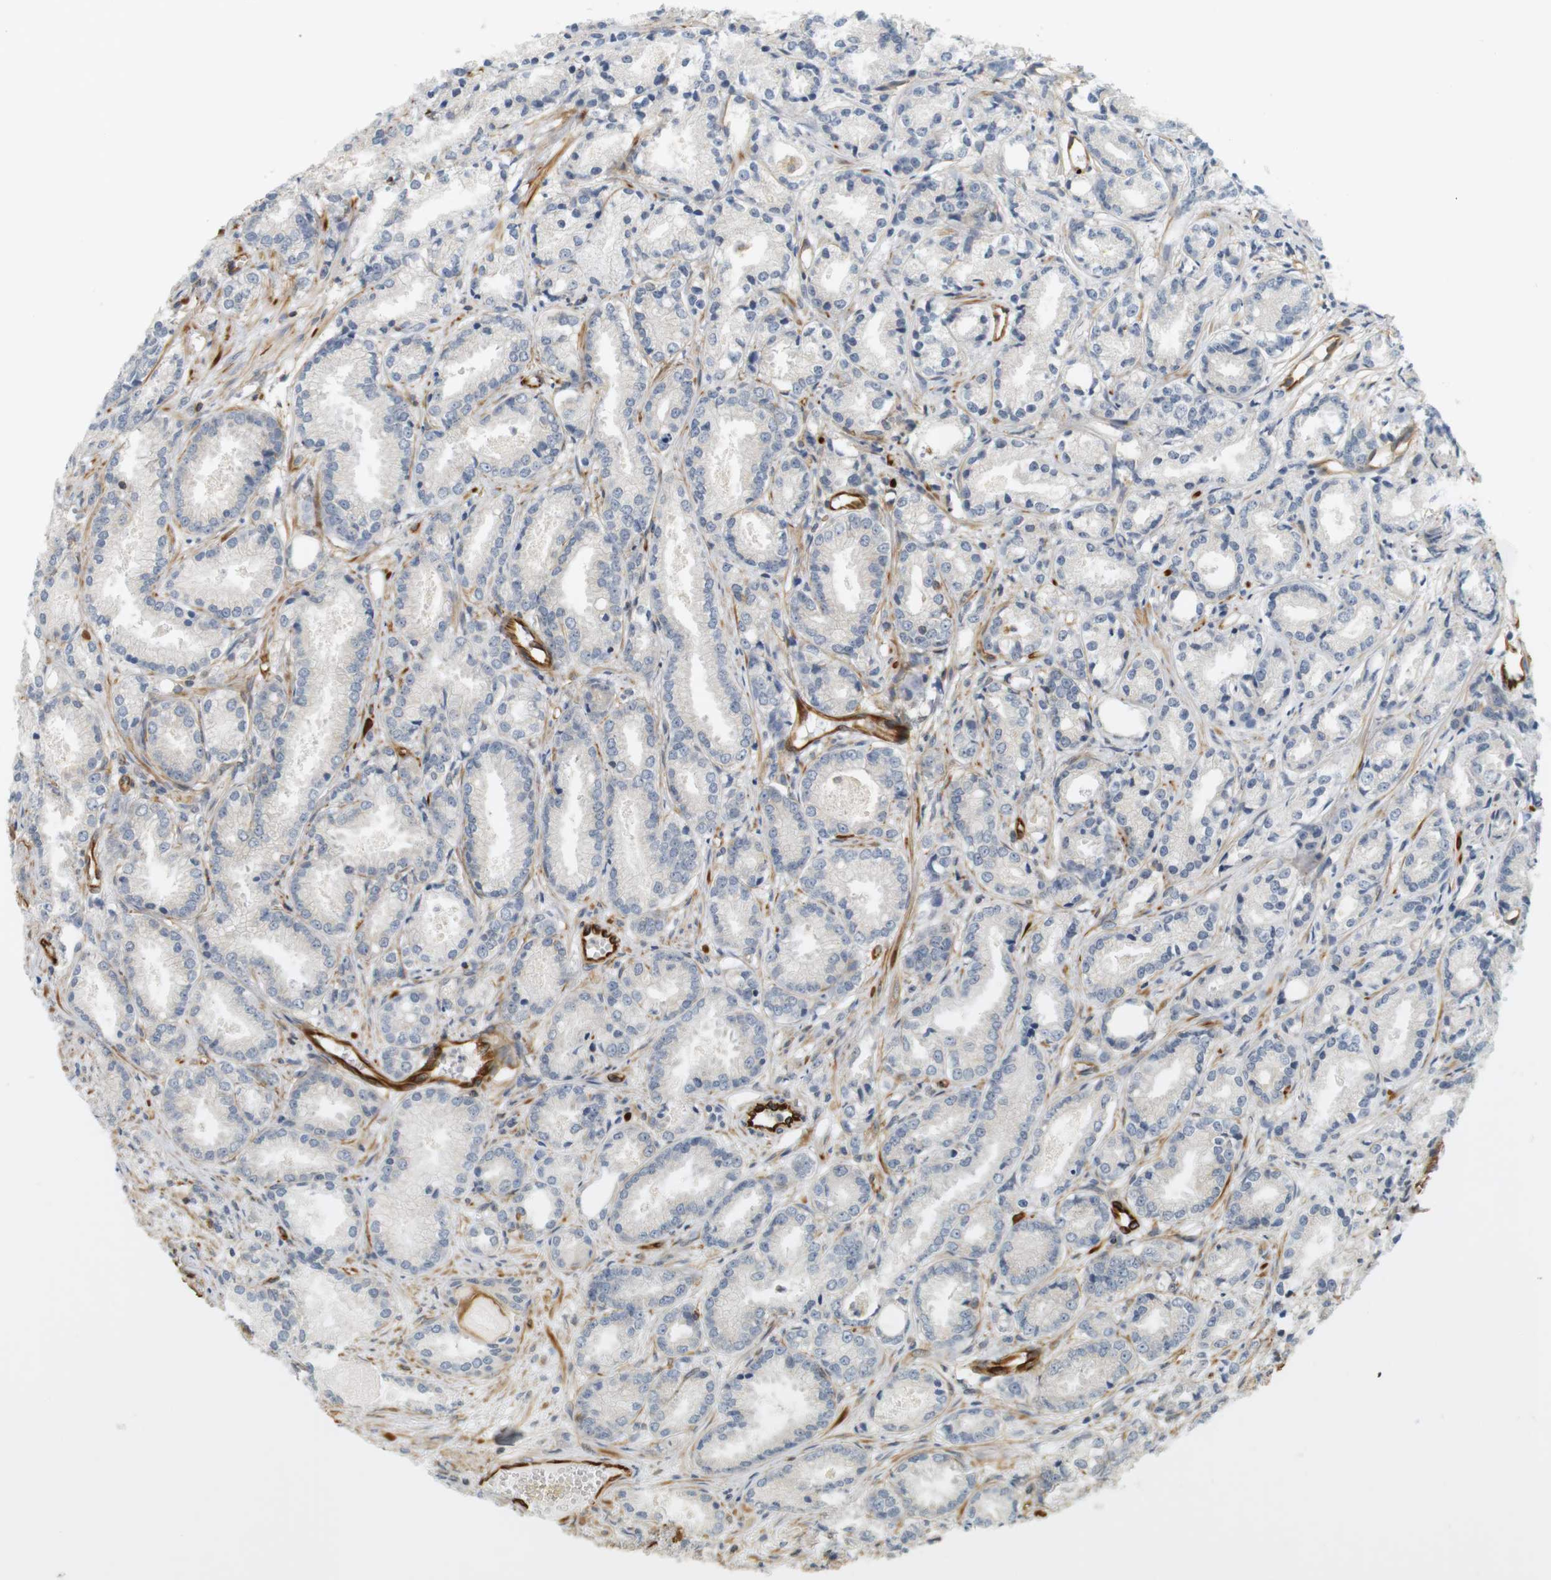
{"staining": {"intensity": "negative", "quantity": "none", "location": "none"}, "tissue": "prostate cancer", "cell_type": "Tumor cells", "image_type": "cancer", "snomed": [{"axis": "morphology", "description": "Adenocarcinoma, Low grade"}, {"axis": "topography", "description": "Prostate"}], "caption": "Photomicrograph shows no protein expression in tumor cells of prostate cancer tissue. (Immunohistochemistry (ihc), brightfield microscopy, high magnification).", "gene": "CYTH3", "patient": {"sex": "male", "age": 72}}